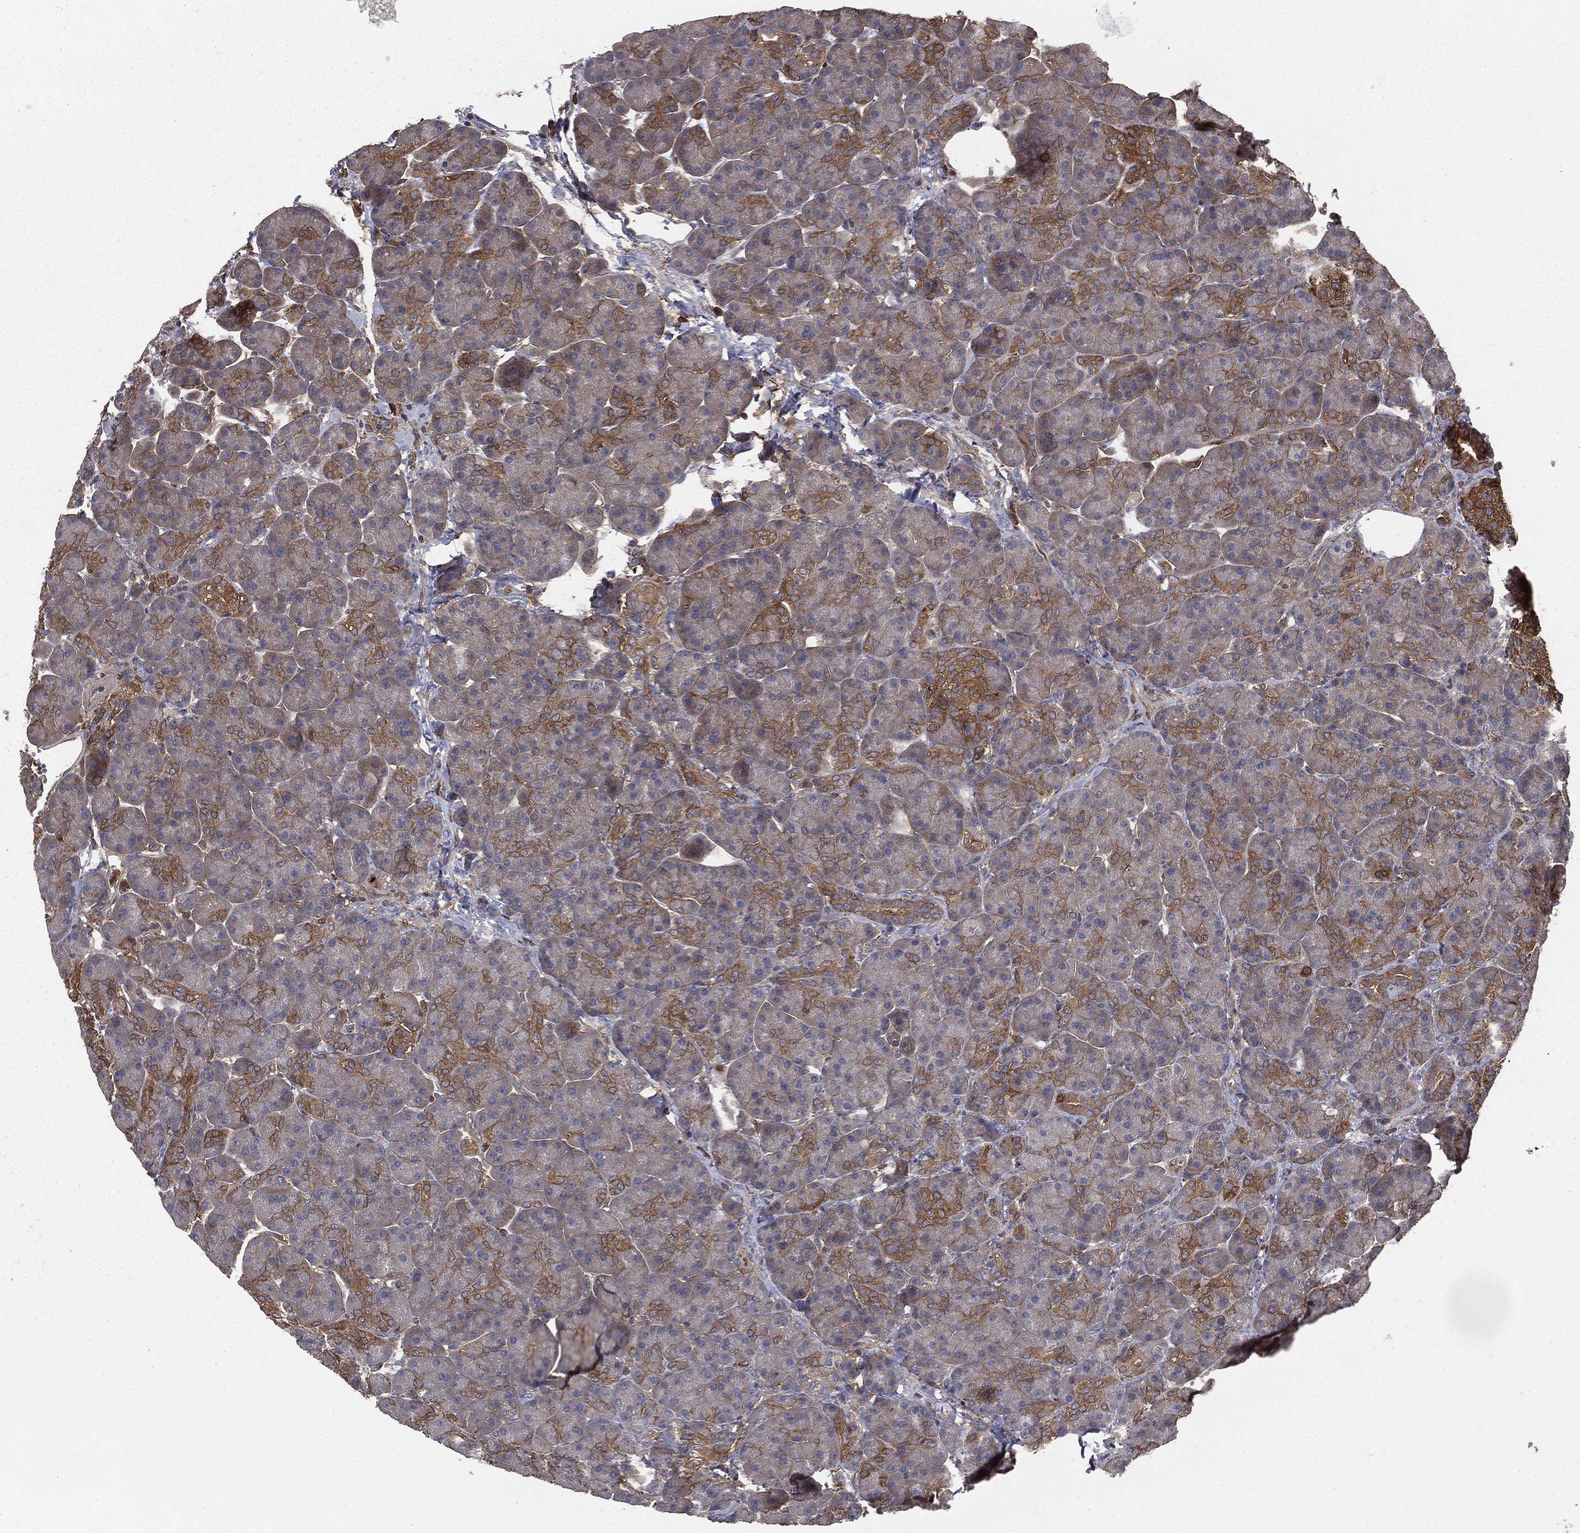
{"staining": {"intensity": "strong", "quantity": "<25%", "location": "cytoplasmic/membranous"}, "tissue": "pancreas", "cell_type": "Exocrine glandular cells", "image_type": "normal", "snomed": [{"axis": "morphology", "description": "Normal tissue, NOS"}, {"axis": "topography", "description": "Pancreas"}], "caption": "Protein staining of unremarkable pancreas exhibits strong cytoplasmic/membranous expression in approximately <25% of exocrine glandular cells.", "gene": "GNB5", "patient": {"sex": "female", "age": 63}}